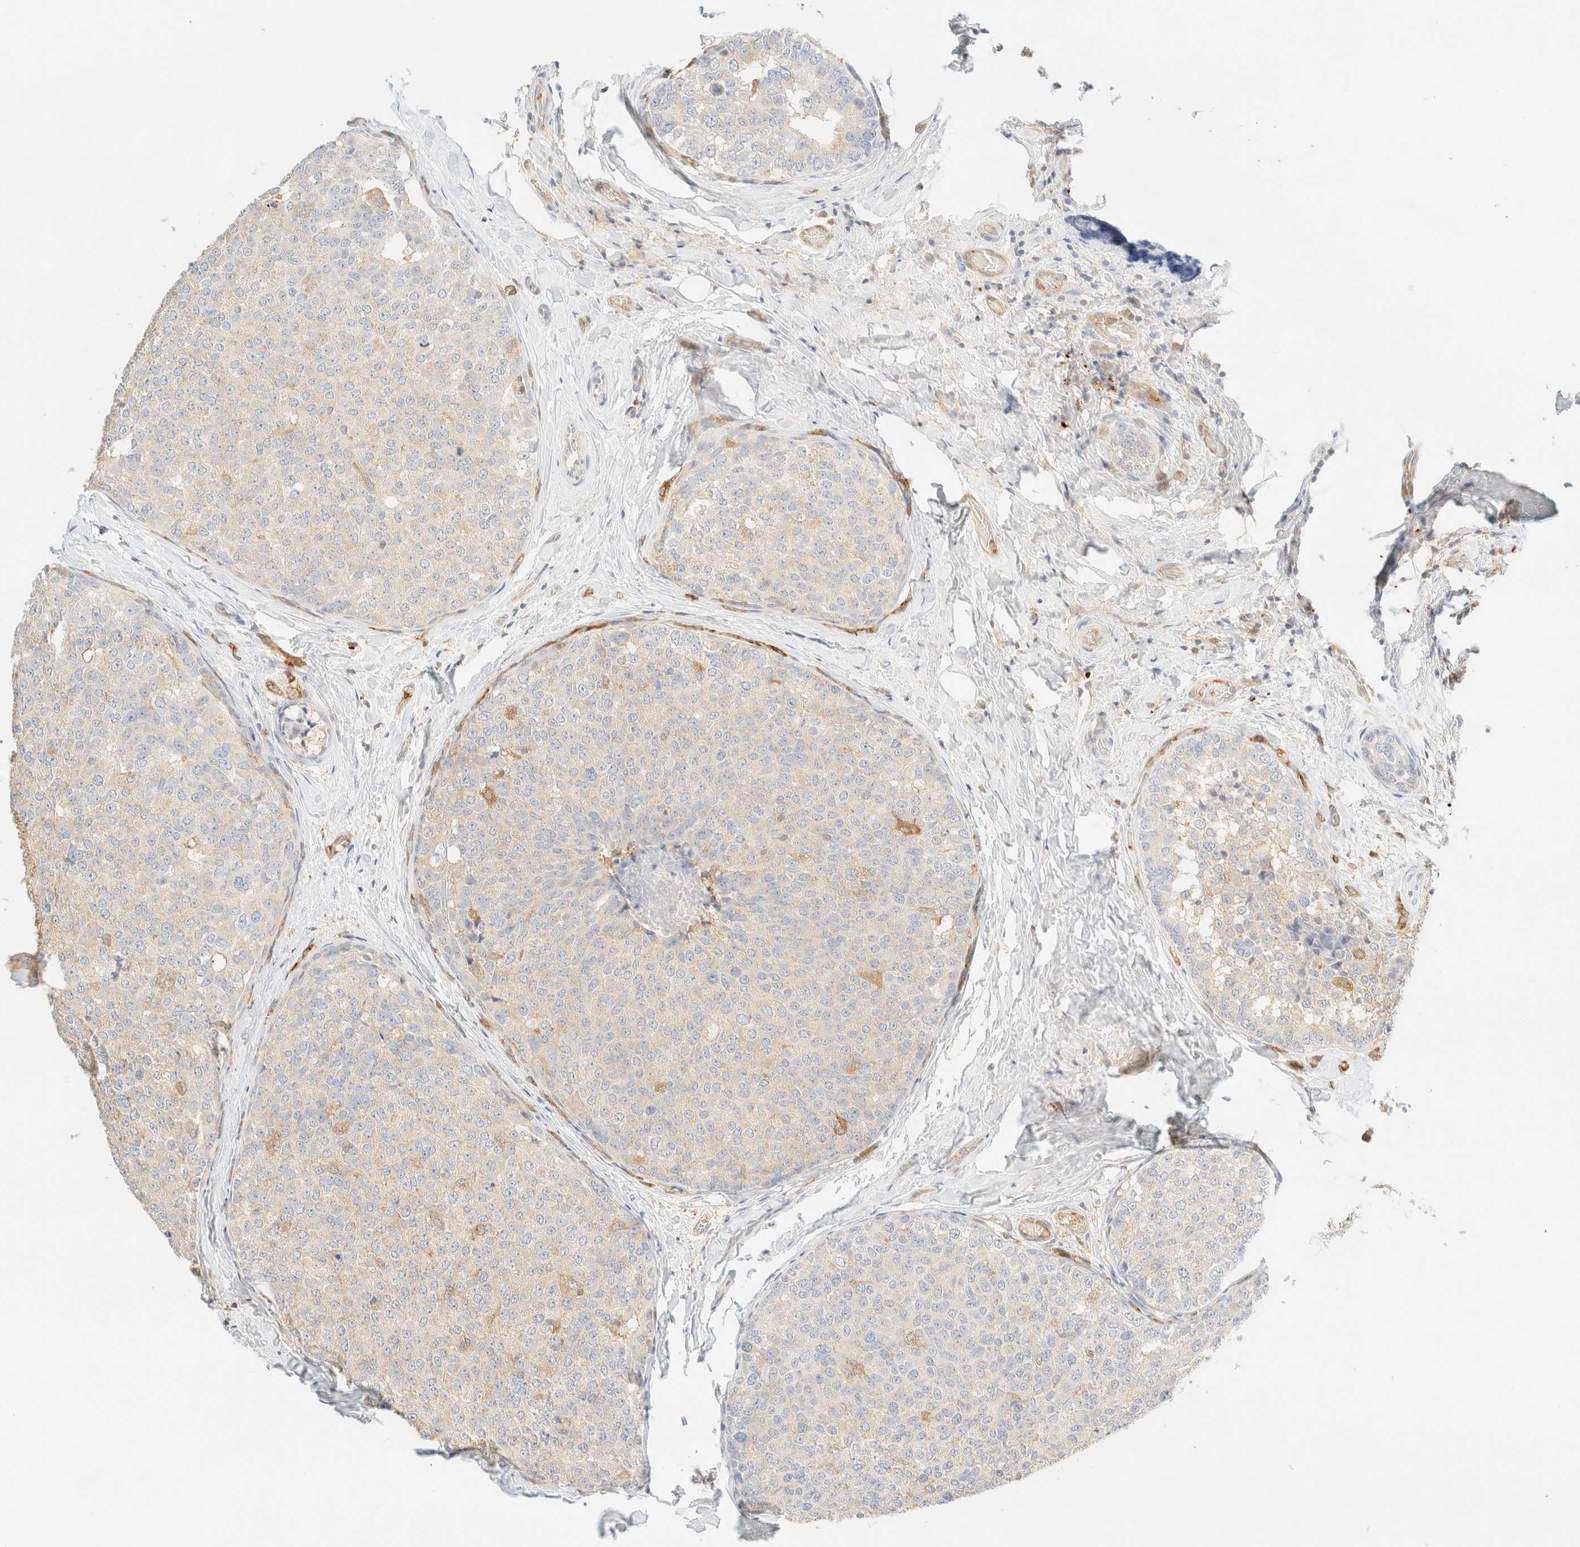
{"staining": {"intensity": "negative", "quantity": "none", "location": "none"}, "tissue": "breast cancer", "cell_type": "Tumor cells", "image_type": "cancer", "snomed": [{"axis": "morphology", "description": "Normal tissue, NOS"}, {"axis": "morphology", "description": "Duct carcinoma"}, {"axis": "topography", "description": "Breast"}], "caption": "The image exhibits no staining of tumor cells in invasive ductal carcinoma (breast).", "gene": "FHOD1", "patient": {"sex": "female", "age": 43}}